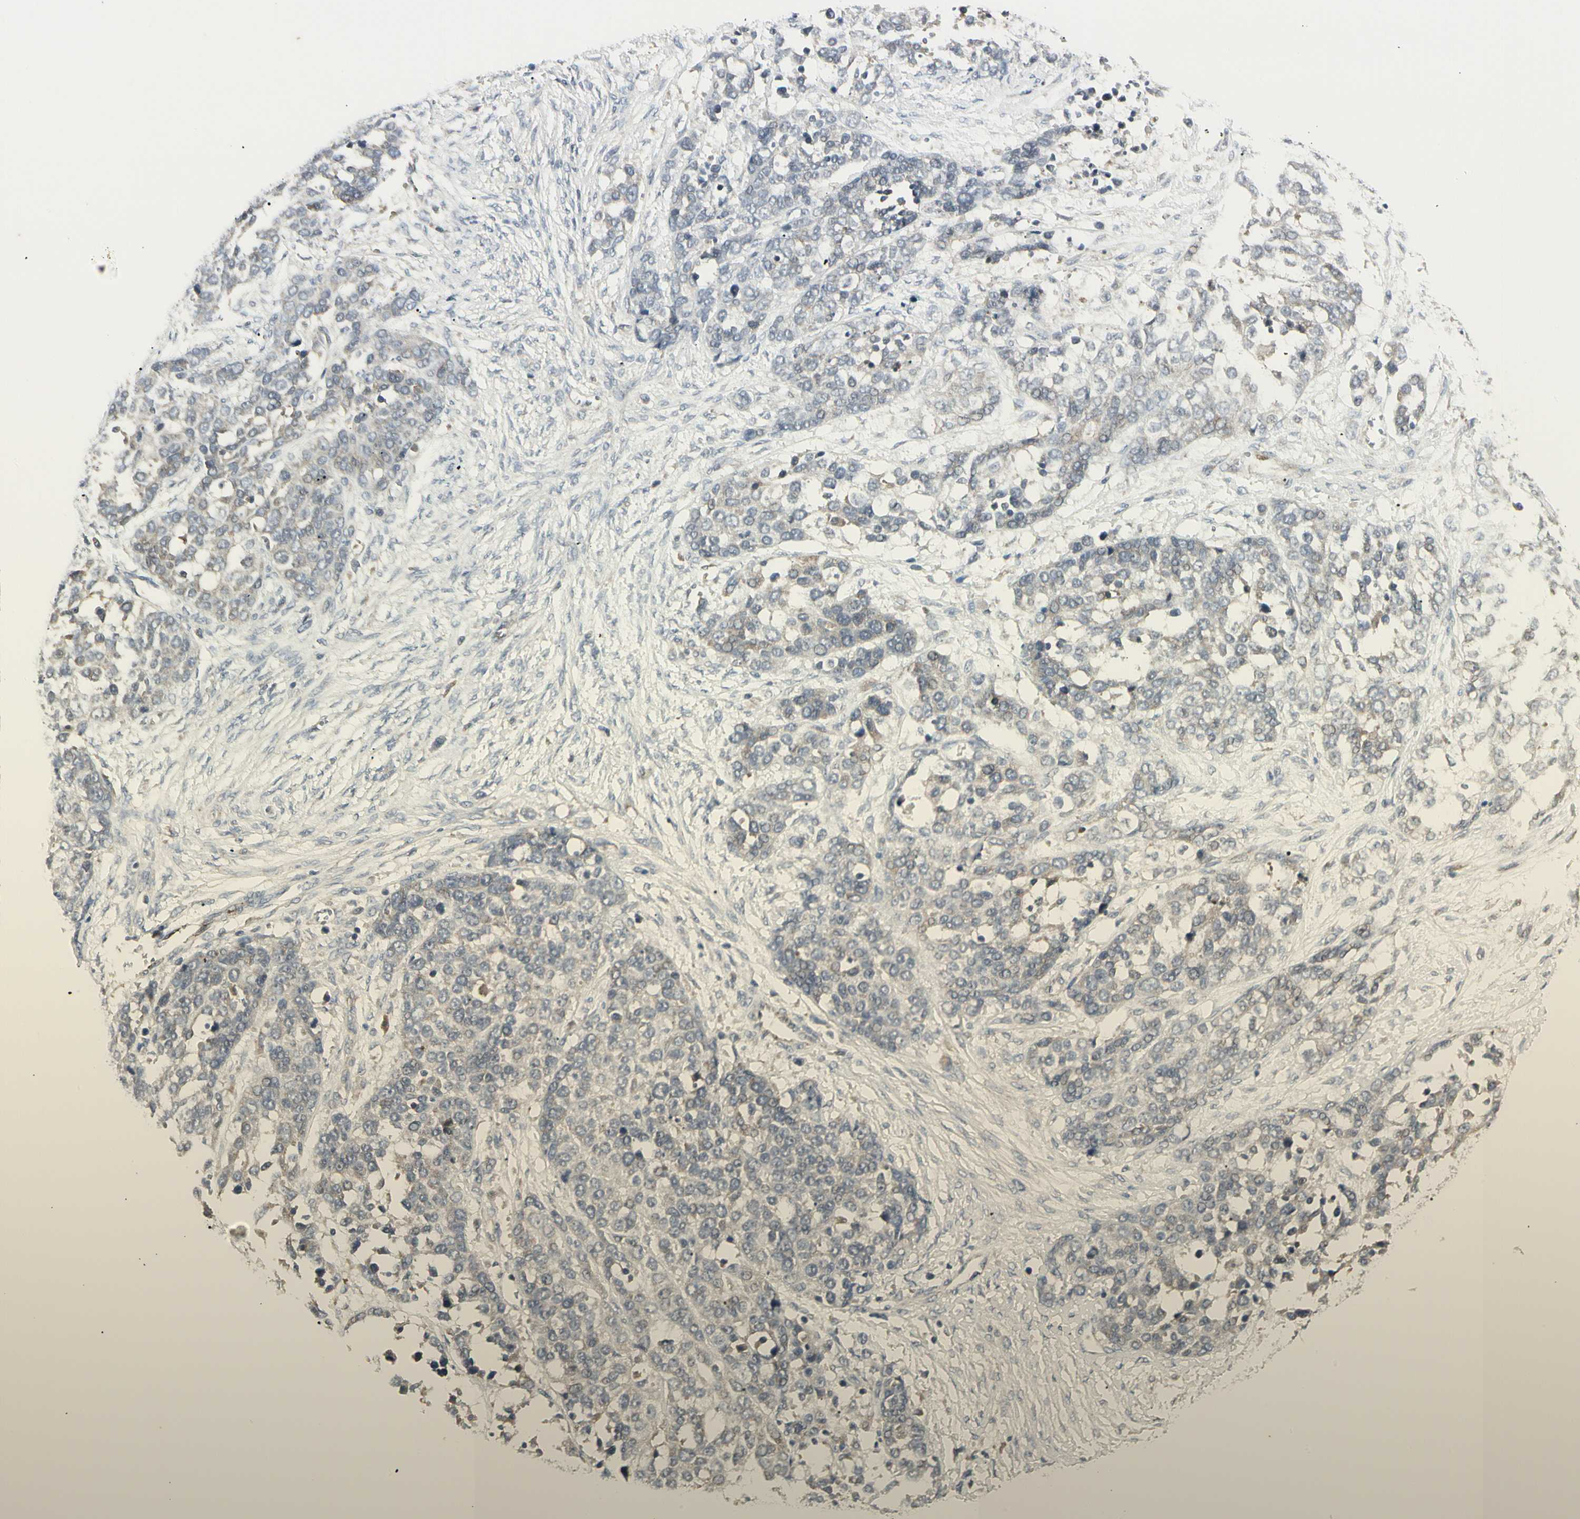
{"staining": {"intensity": "negative", "quantity": "none", "location": "none"}, "tissue": "ovarian cancer", "cell_type": "Tumor cells", "image_type": "cancer", "snomed": [{"axis": "morphology", "description": "Cystadenocarcinoma, serous, NOS"}, {"axis": "topography", "description": "Ovary"}], "caption": "Immunohistochemical staining of serous cystadenocarcinoma (ovarian) exhibits no significant positivity in tumor cells.", "gene": "GRN", "patient": {"sex": "female", "age": 44}}